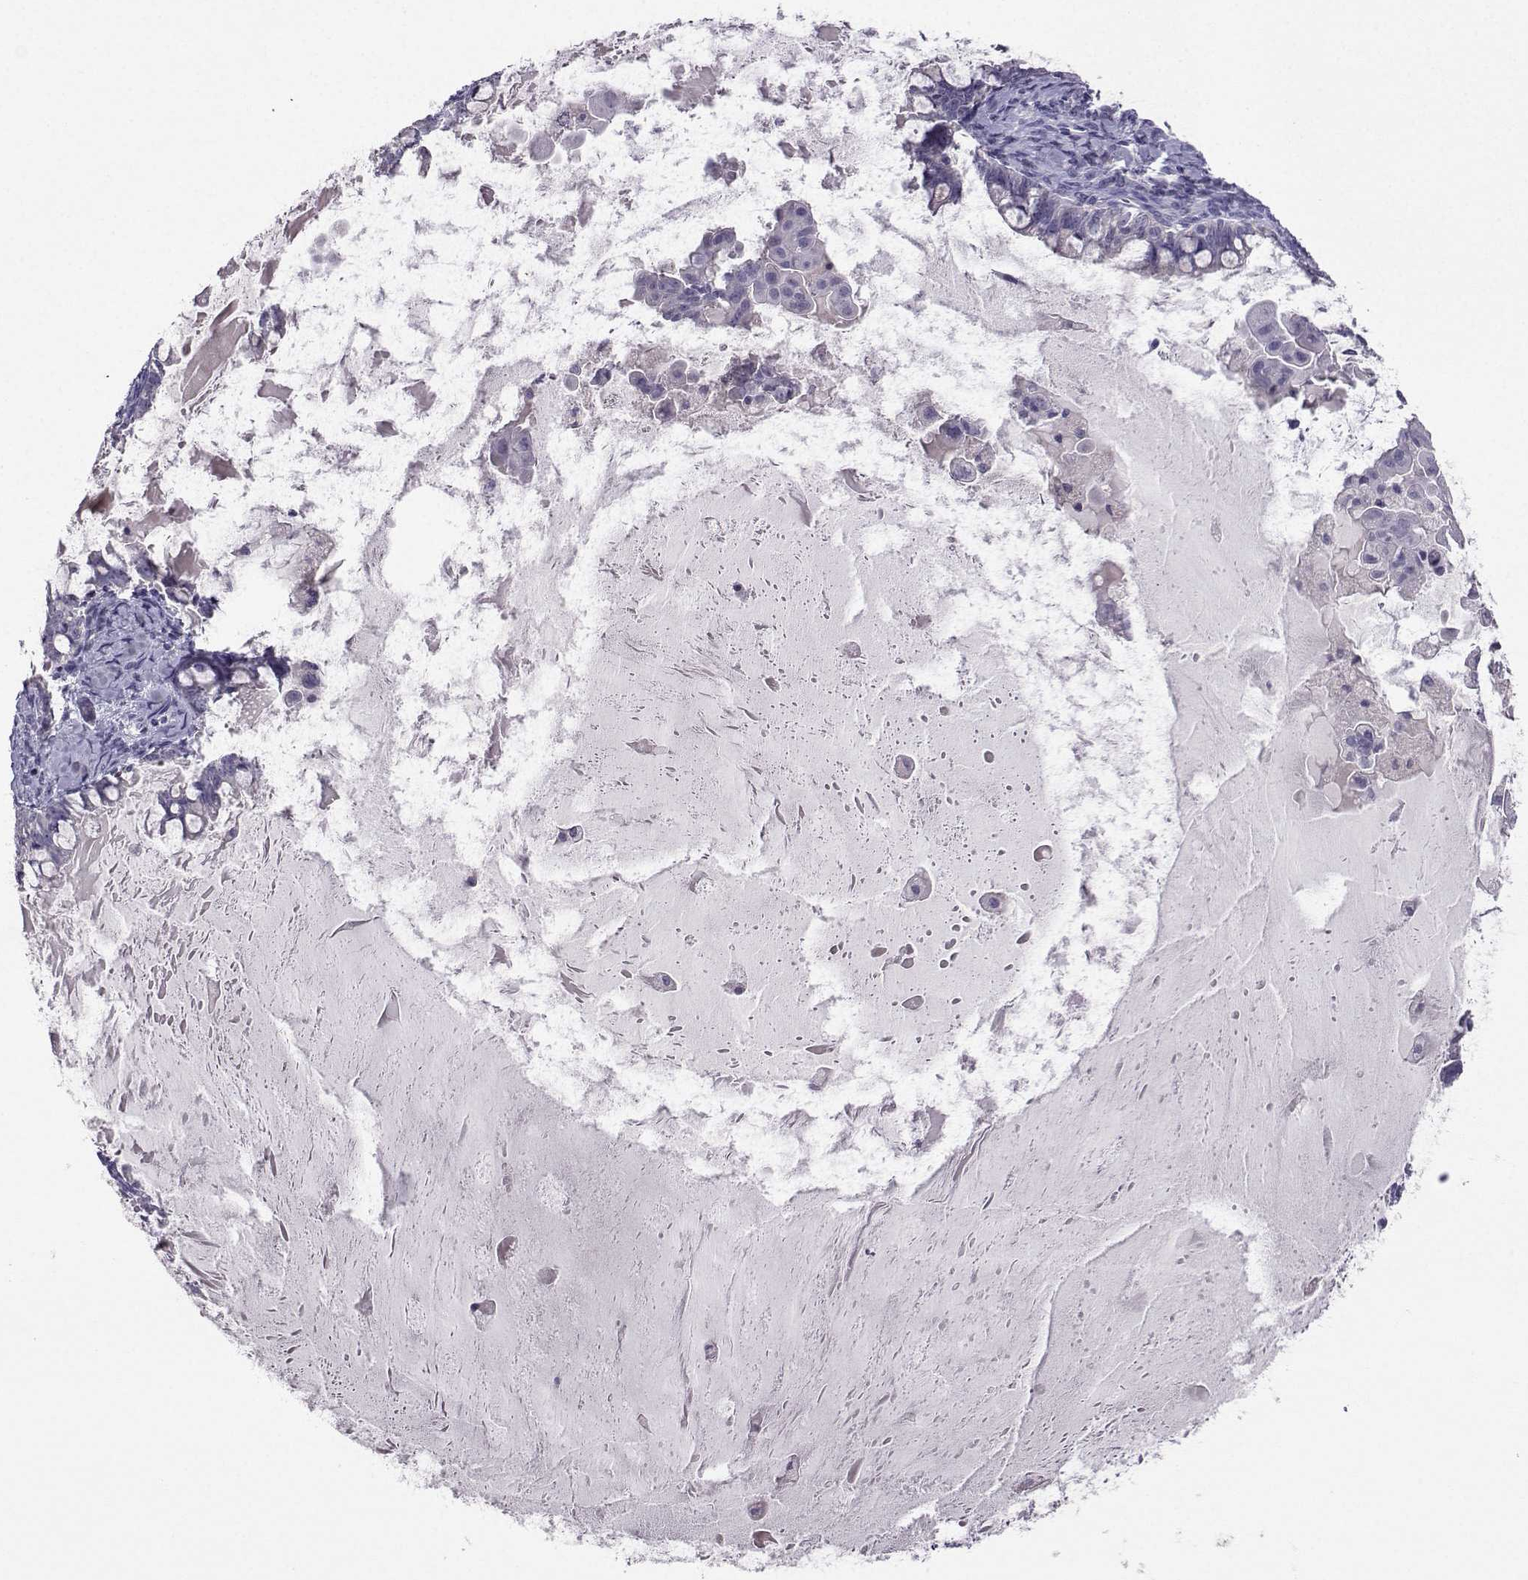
{"staining": {"intensity": "weak", "quantity": "<25%", "location": "cytoplasmic/membranous"}, "tissue": "ovarian cancer", "cell_type": "Tumor cells", "image_type": "cancer", "snomed": [{"axis": "morphology", "description": "Cystadenocarcinoma, mucinous, NOS"}, {"axis": "topography", "description": "Ovary"}], "caption": "DAB immunohistochemical staining of human ovarian cancer demonstrates no significant staining in tumor cells.", "gene": "CRYBB1", "patient": {"sex": "female", "age": 63}}